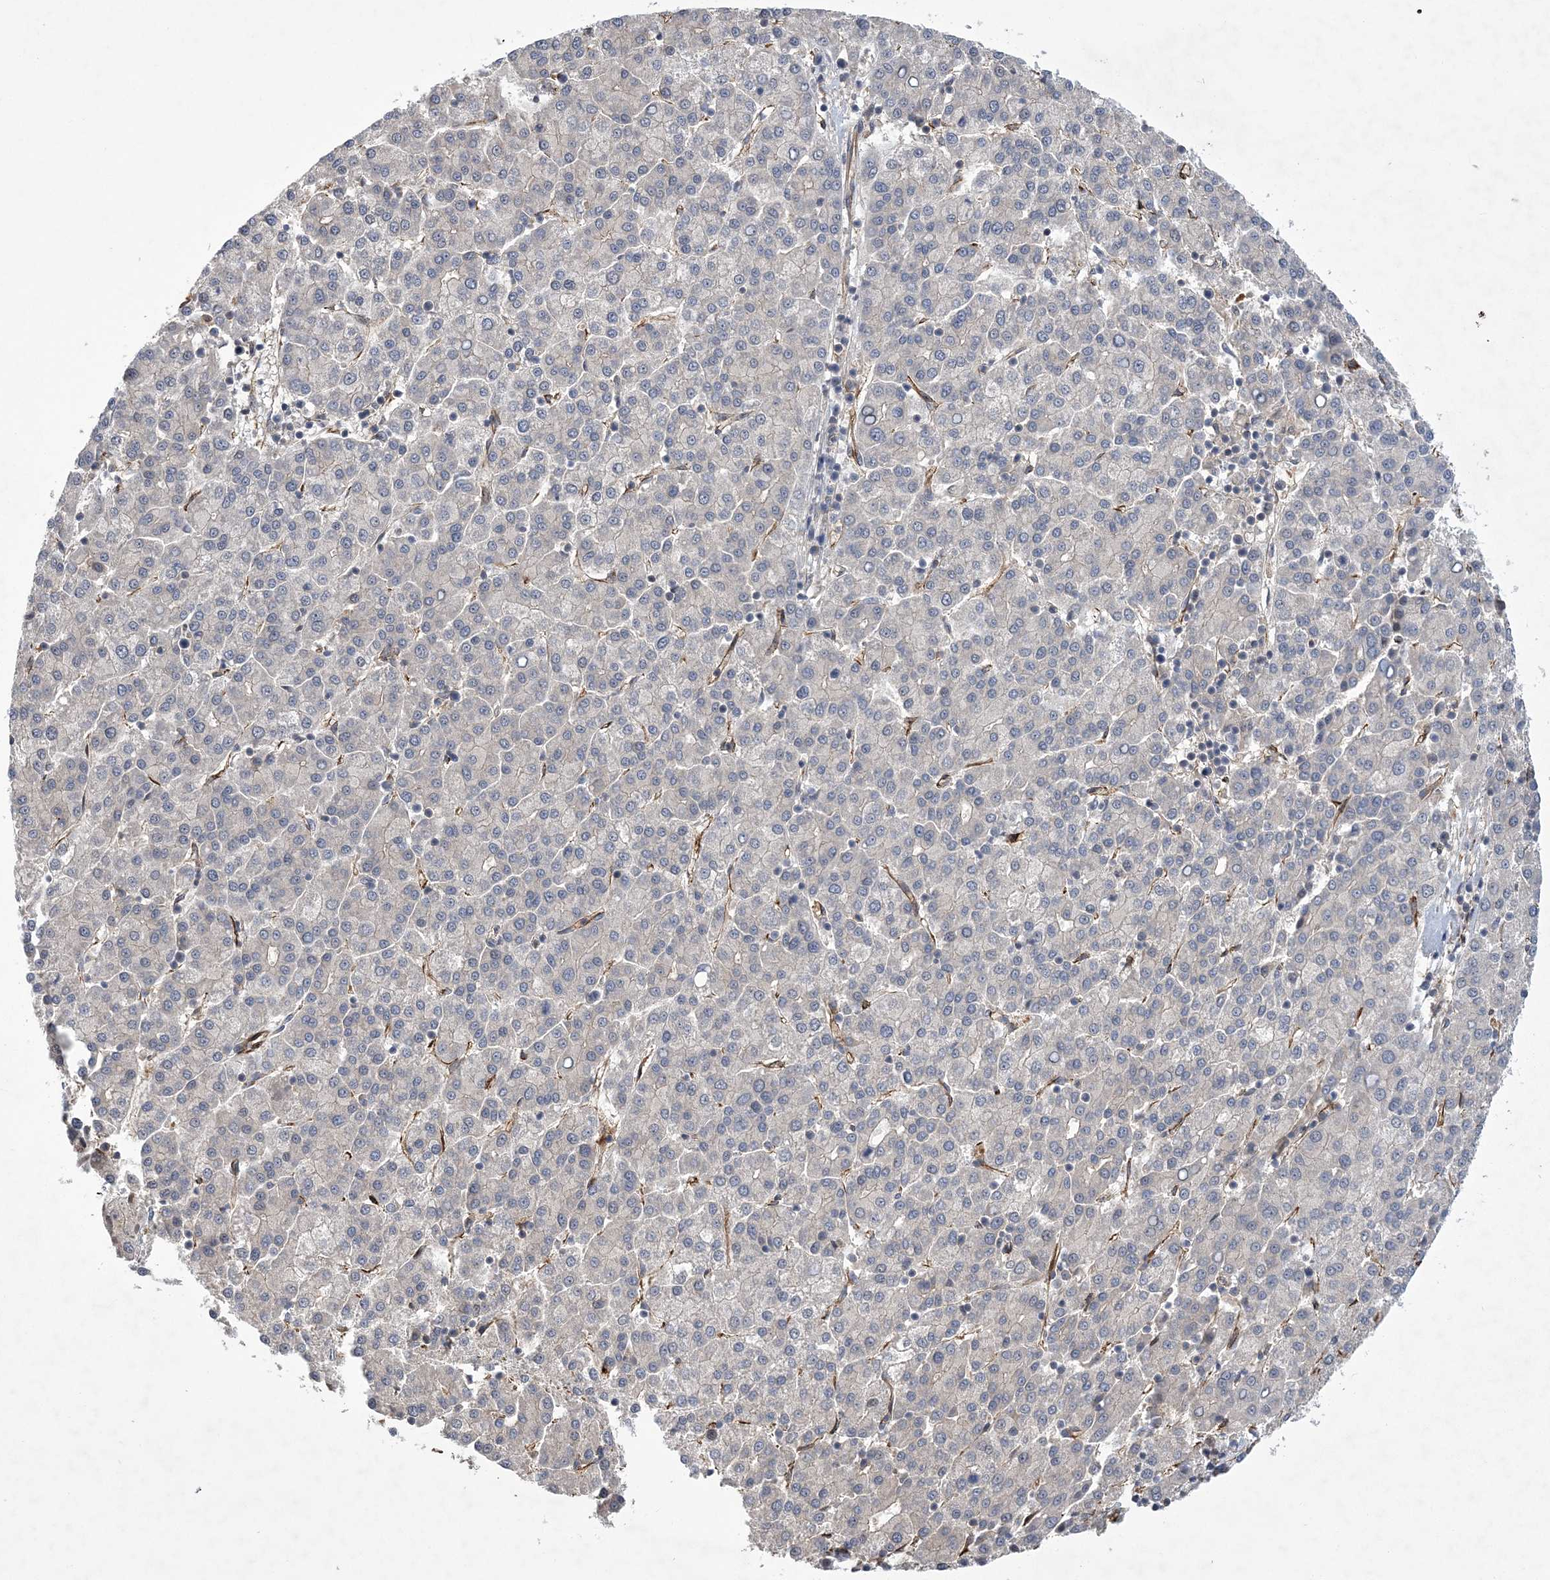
{"staining": {"intensity": "negative", "quantity": "none", "location": "none"}, "tissue": "liver cancer", "cell_type": "Tumor cells", "image_type": "cancer", "snomed": [{"axis": "morphology", "description": "Carcinoma, Hepatocellular, NOS"}, {"axis": "topography", "description": "Liver"}], "caption": "Immunohistochemistry photomicrograph of human hepatocellular carcinoma (liver) stained for a protein (brown), which reveals no positivity in tumor cells. The staining is performed using DAB (3,3'-diaminobenzidine) brown chromogen with nuclei counter-stained in using hematoxylin.", "gene": "CALN1", "patient": {"sex": "female", "age": 58}}